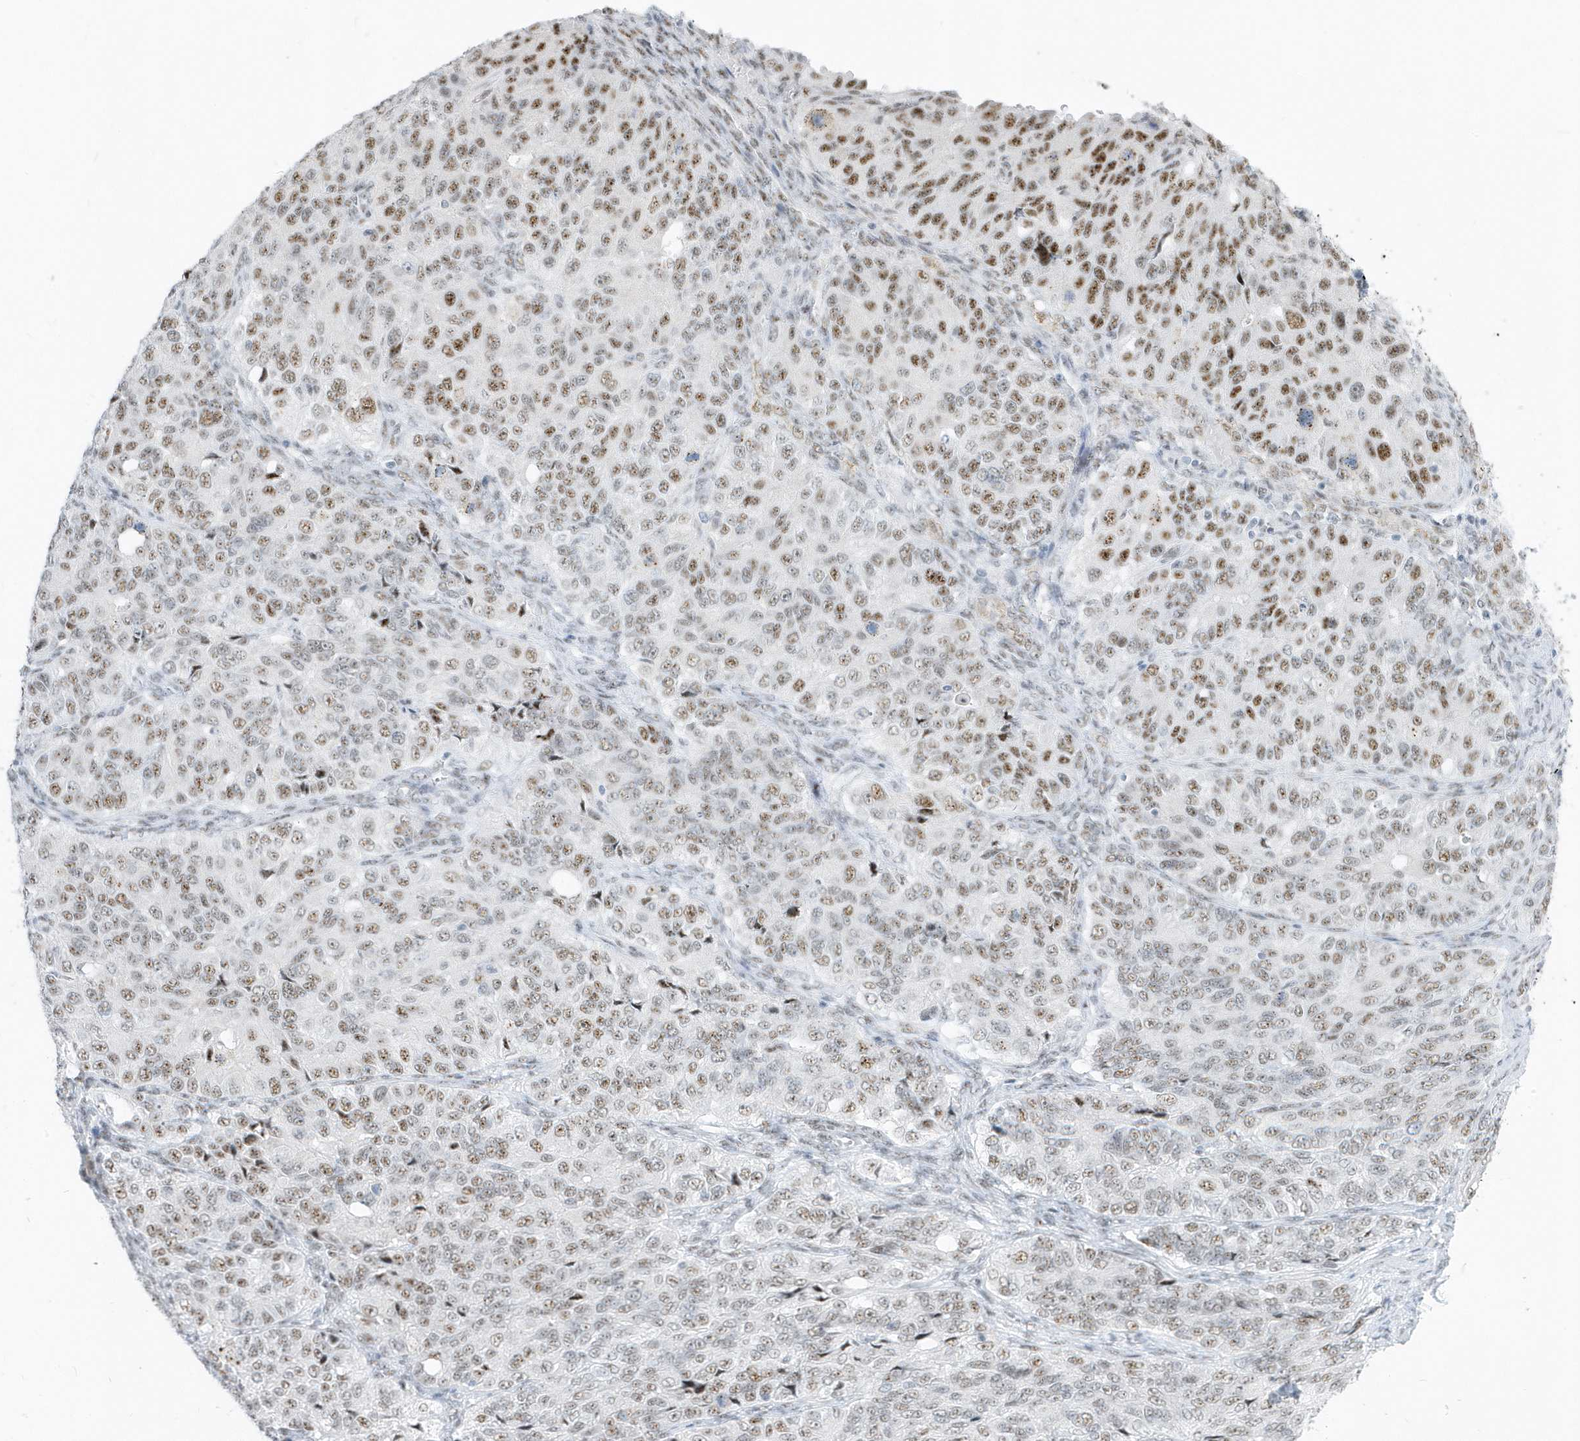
{"staining": {"intensity": "moderate", "quantity": ">75%", "location": "nuclear"}, "tissue": "ovarian cancer", "cell_type": "Tumor cells", "image_type": "cancer", "snomed": [{"axis": "morphology", "description": "Carcinoma, endometroid"}, {"axis": "topography", "description": "Ovary"}], "caption": "DAB immunohistochemical staining of endometroid carcinoma (ovarian) shows moderate nuclear protein expression in approximately >75% of tumor cells.", "gene": "PLEKHN1", "patient": {"sex": "female", "age": 51}}